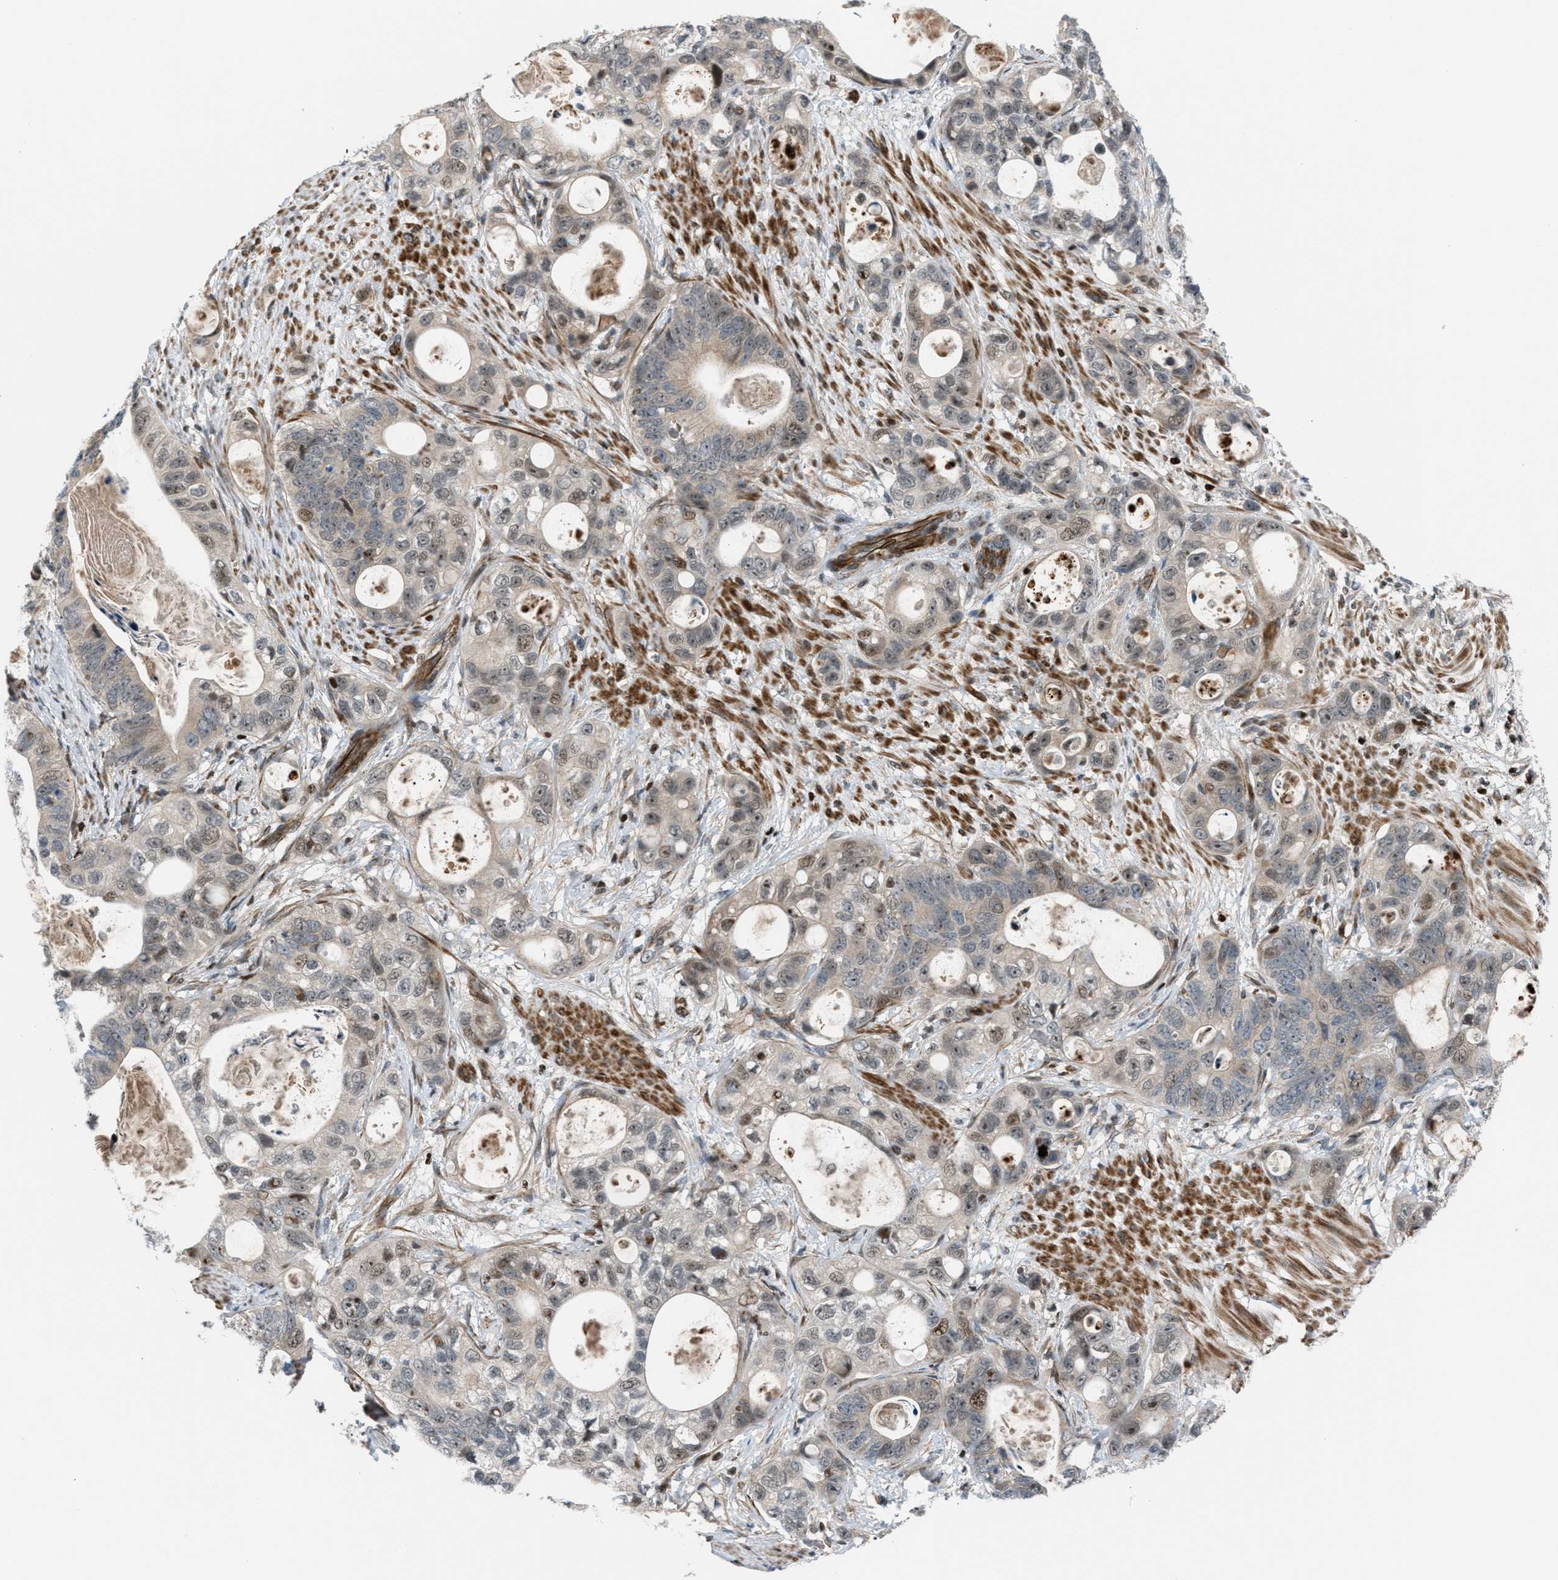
{"staining": {"intensity": "weak", "quantity": "<25%", "location": "nuclear"}, "tissue": "stomach cancer", "cell_type": "Tumor cells", "image_type": "cancer", "snomed": [{"axis": "morphology", "description": "Normal tissue, NOS"}, {"axis": "morphology", "description": "Adenocarcinoma, NOS"}, {"axis": "topography", "description": "Stomach"}], "caption": "High magnification brightfield microscopy of stomach cancer stained with DAB (3,3'-diaminobenzidine) (brown) and counterstained with hematoxylin (blue): tumor cells show no significant staining. (DAB (3,3'-diaminobenzidine) immunohistochemistry (IHC) with hematoxylin counter stain).", "gene": "ZNF276", "patient": {"sex": "female", "age": 89}}